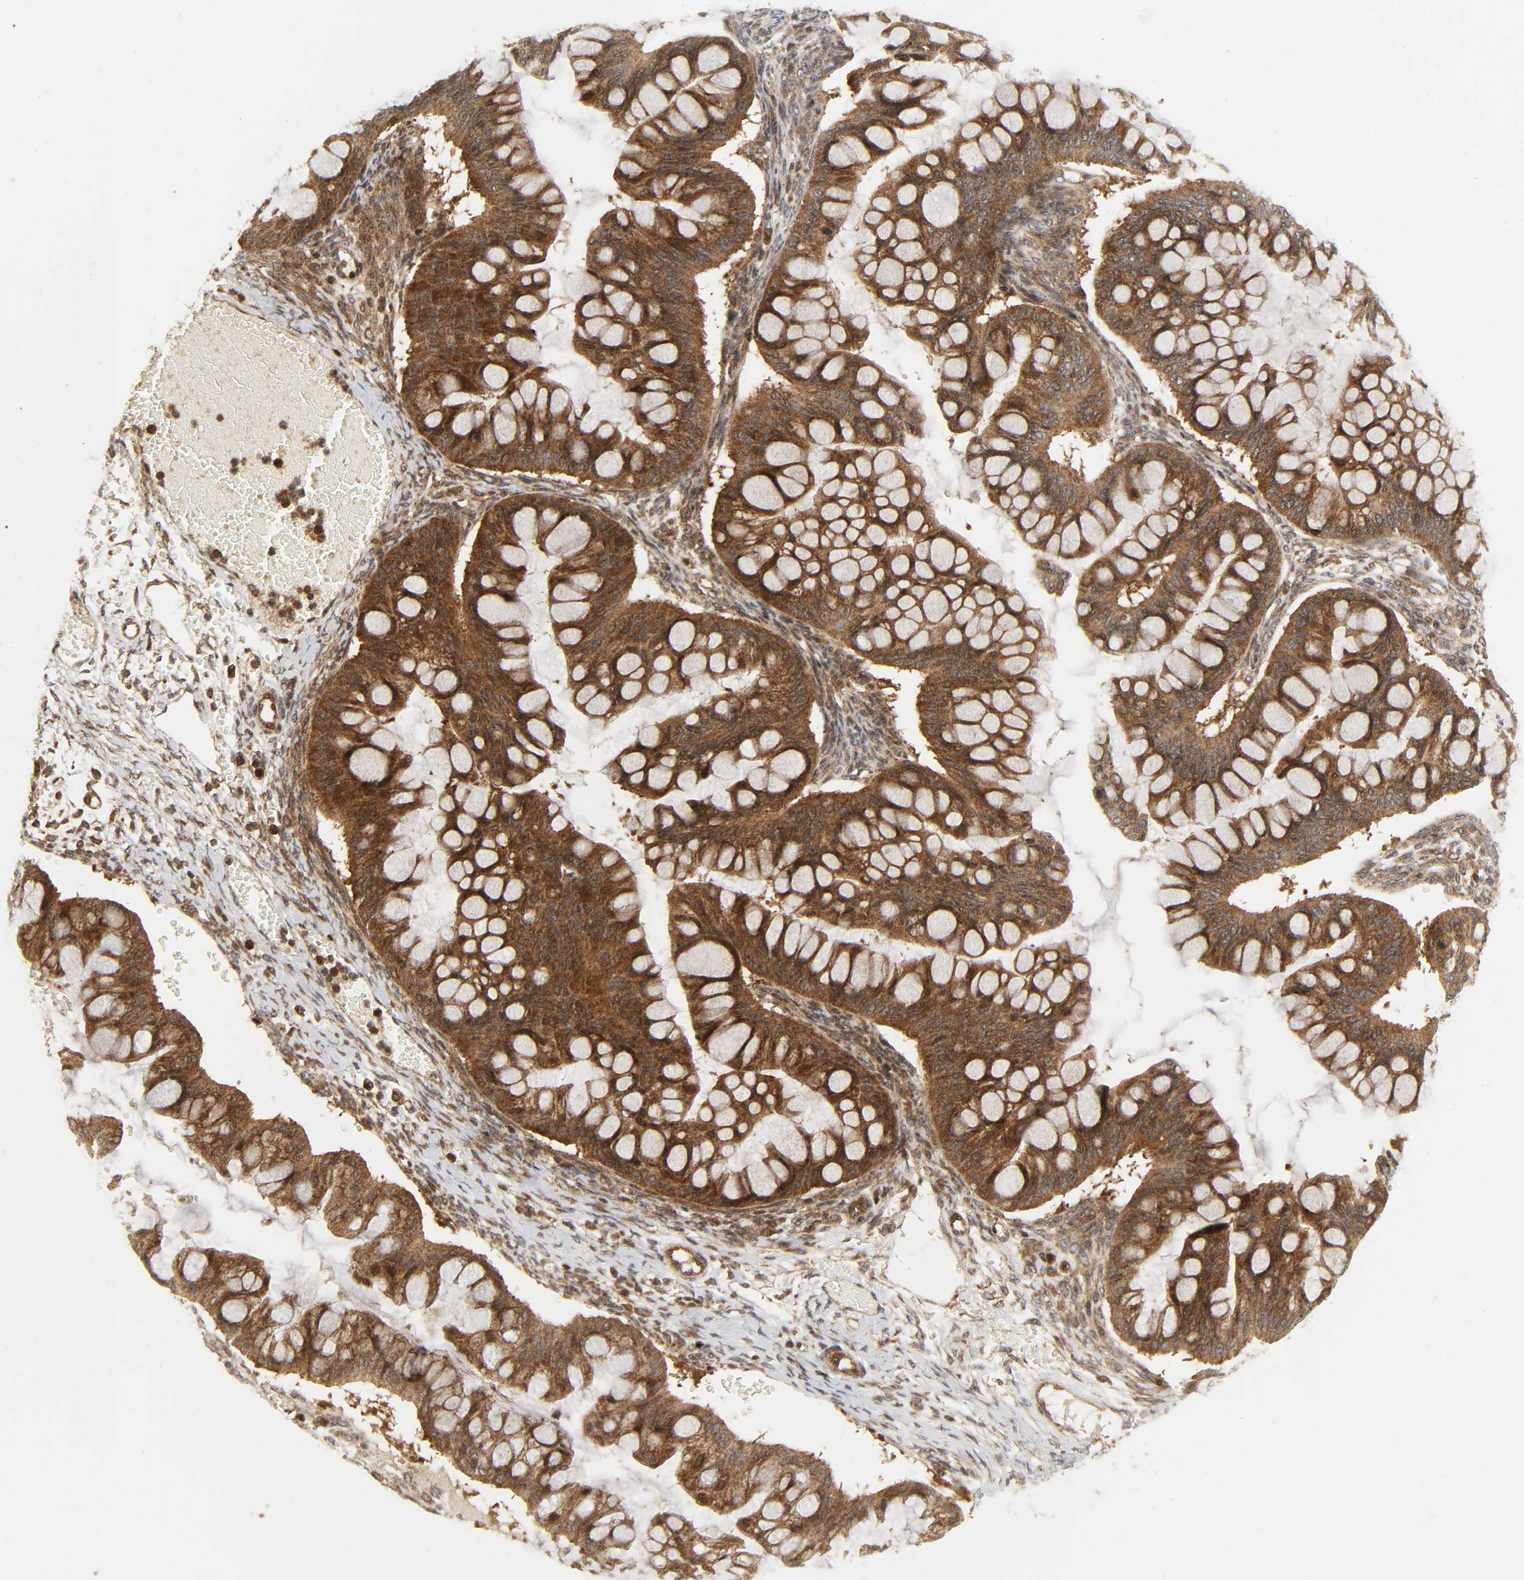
{"staining": {"intensity": "strong", "quantity": ">75%", "location": "cytoplasmic/membranous"}, "tissue": "ovarian cancer", "cell_type": "Tumor cells", "image_type": "cancer", "snomed": [{"axis": "morphology", "description": "Cystadenocarcinoma, mucinous, NOS"}, {"axis": "topography", "description": "Ovary"}], "caption": "Immunohistochemistry (IHC) image of neoplastic tissue: ovarian mucinous cystadenocarcinoma stained using IHC reveals high levels of strong protein expression localized specifically in the cytoplasmic/membranous of tumor cells, appearing as a cytoplasmic/membranous brown color.", "gene": "CHUK", "patient": {"sex": "female", "age": 73}}